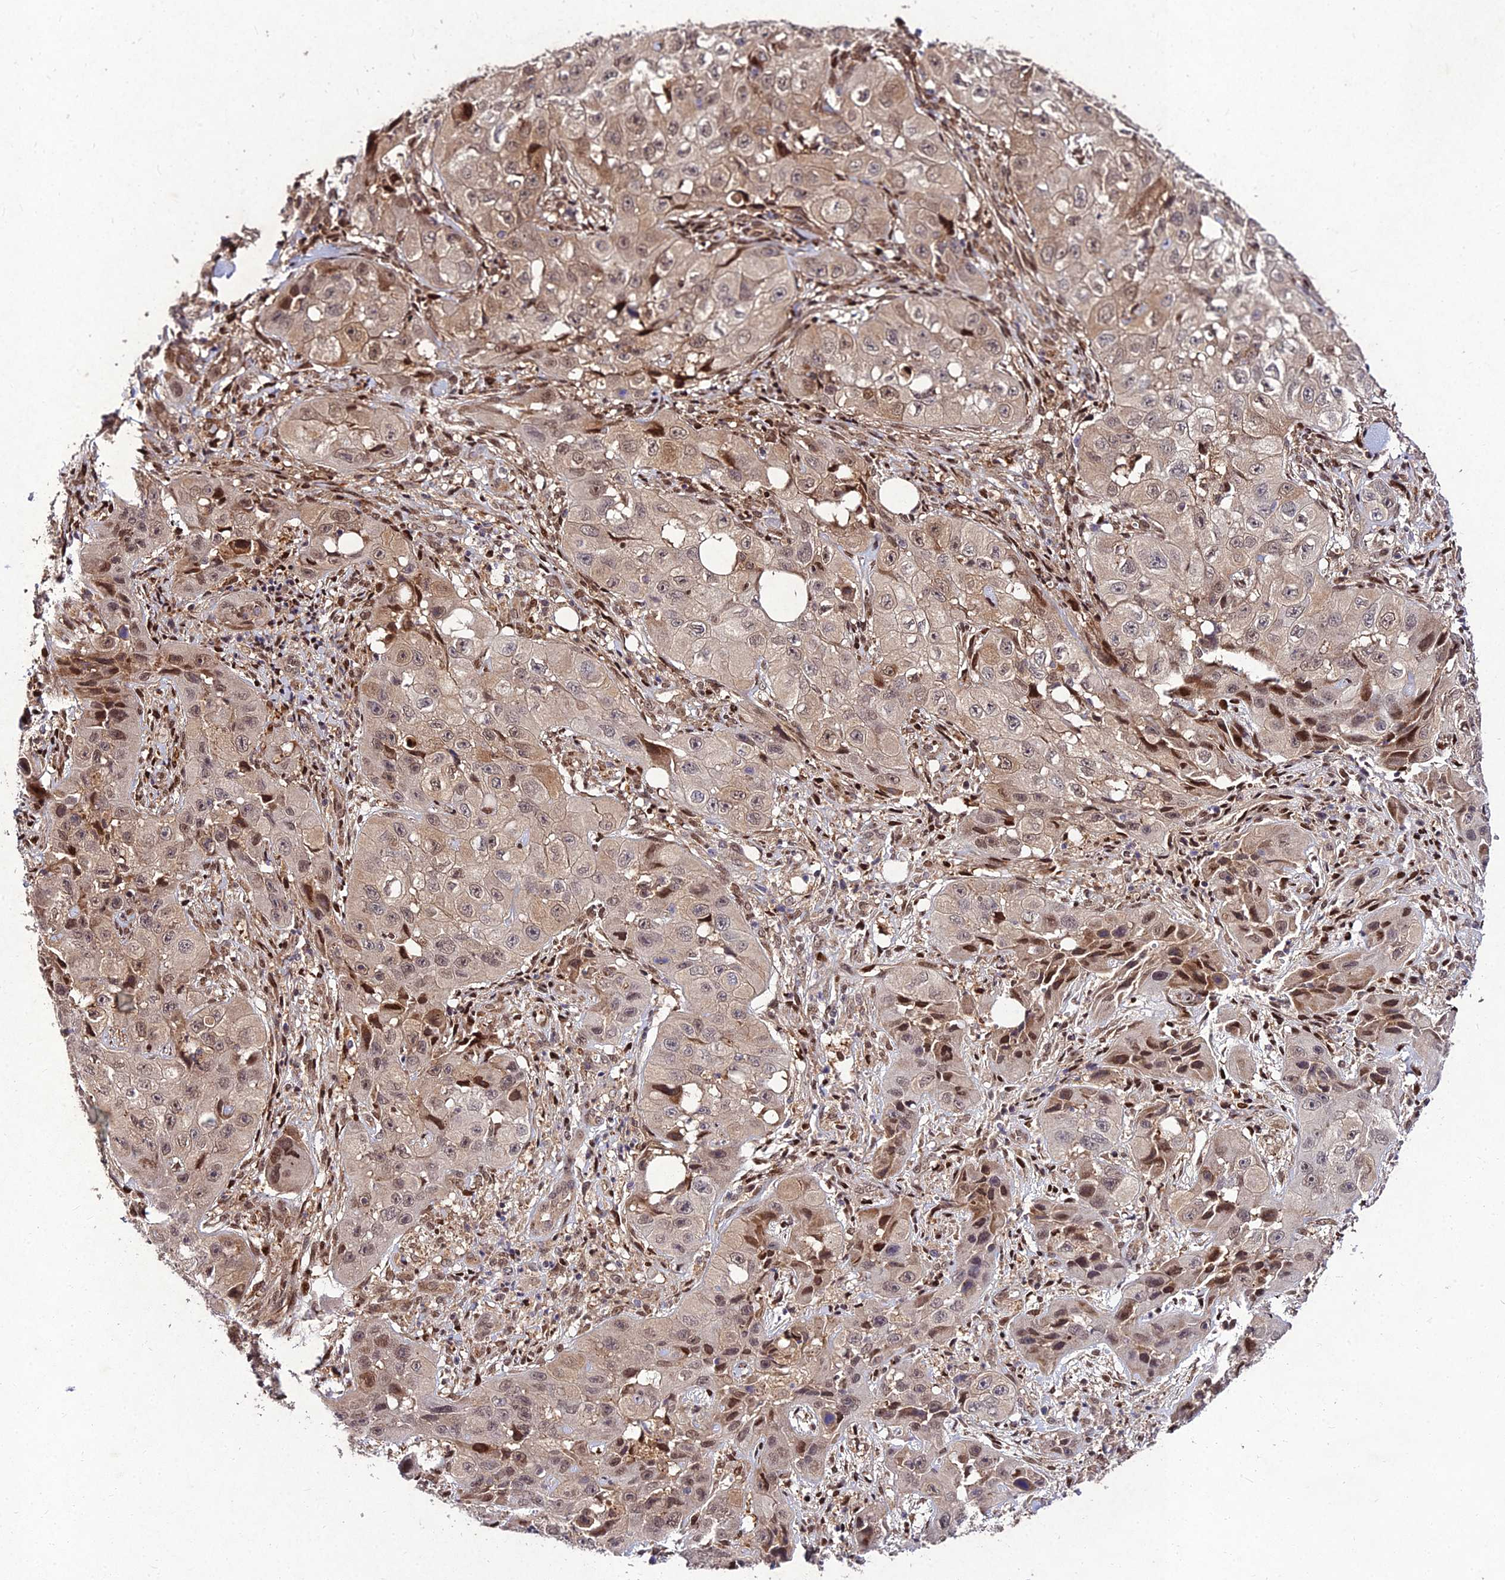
{"staining": {"intensity": "moderate", "quantity": "<25%", "location": "cytoplasmic/membranous,nuclear"}, "tissue": "skin cancer", "cell_type": "Tumor cells", "image_type": "cancer", "snomed": [{"axis": "morphology", "description": "Squamous cell carcinoma, NOS"}, {"axis": "topography", "description": "Skin"}, {"axis": "topography", "description": "Subcutis"}], "caption": "A high-resolution histopathology image shows immunohistochemistry staining of skin squamous cell carcinoma, which reveals moderate cytoplasmic/membranous and nuclear expression in about <25% of tumor cells.", "gene": "MKKS", "patient": {"sex": "male", "age": 73}}